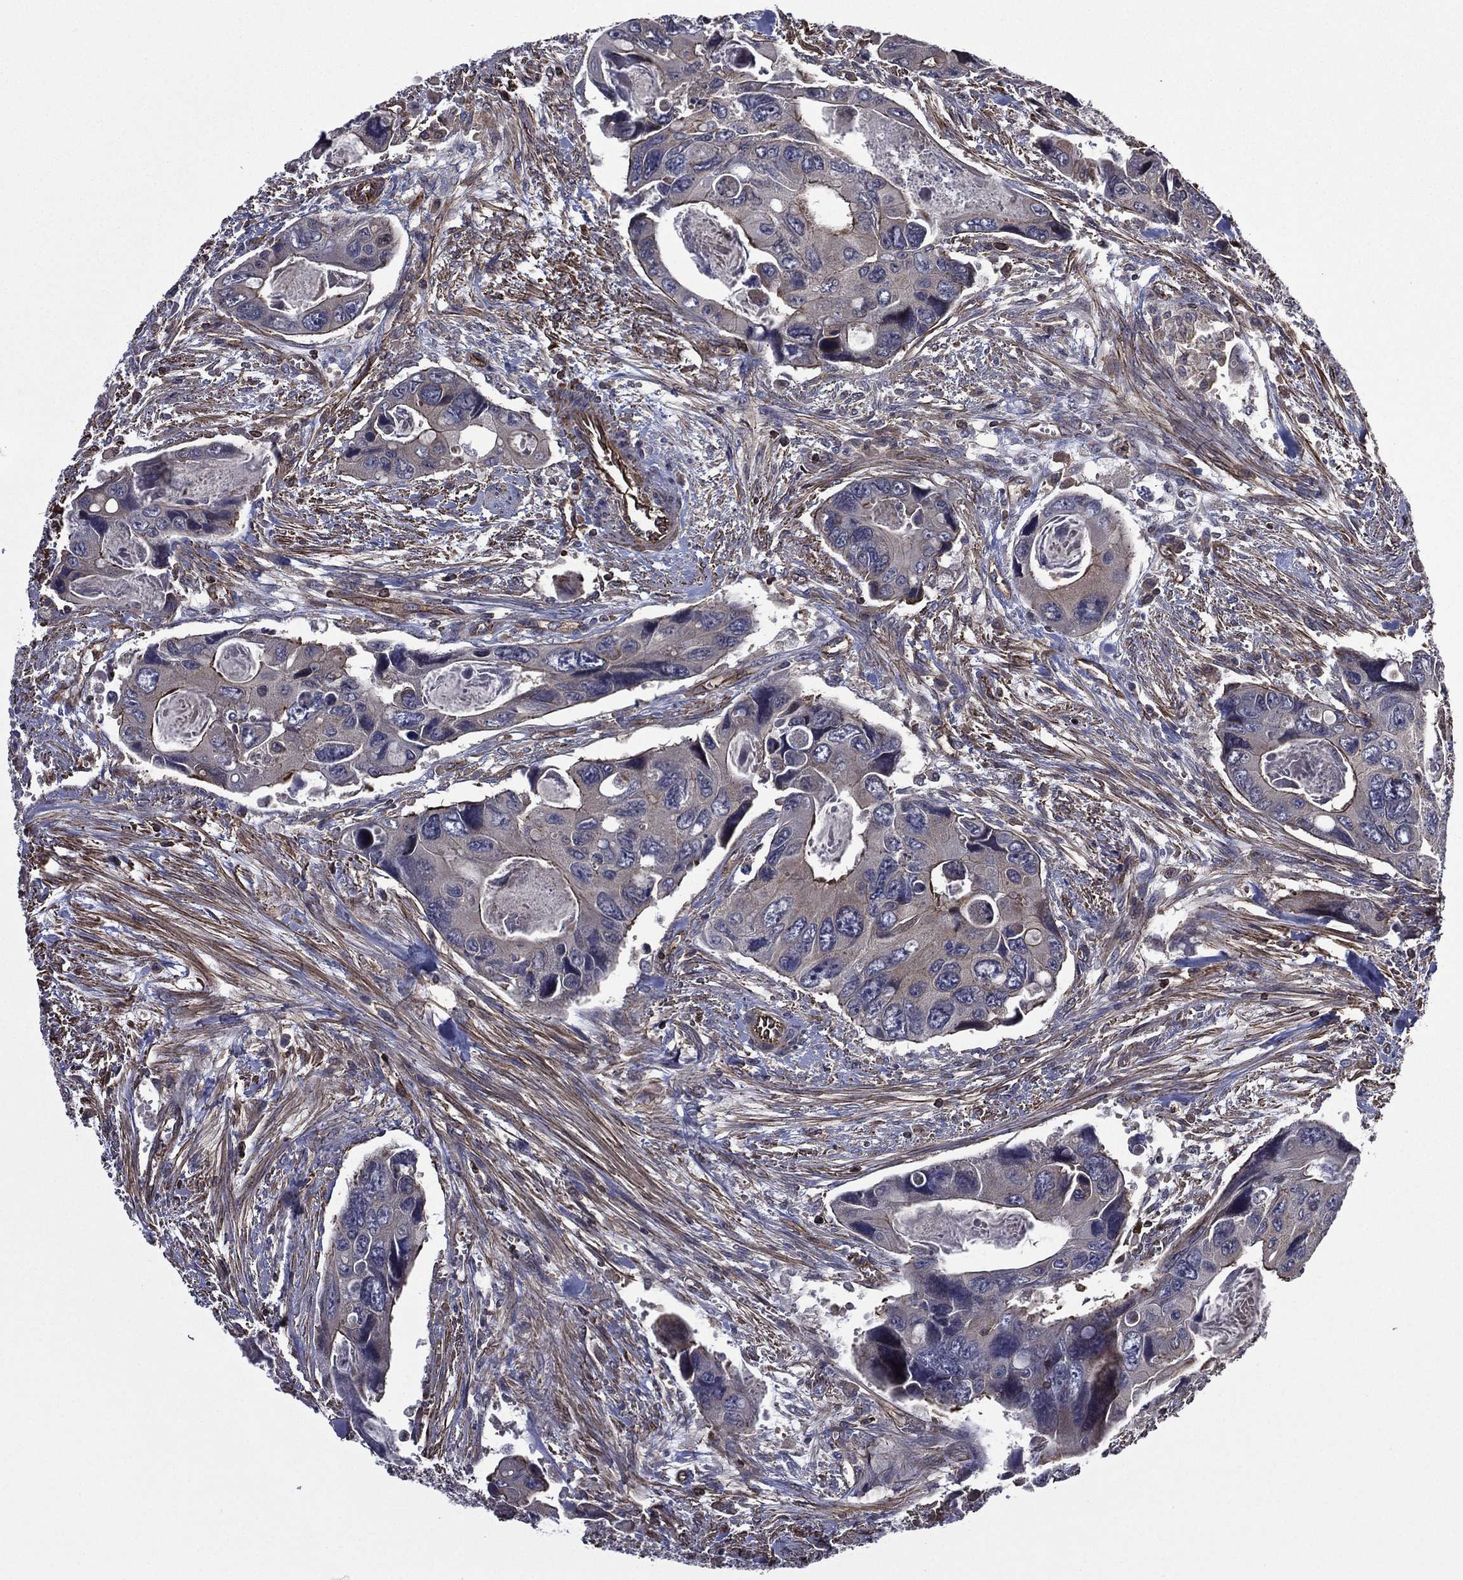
{"staining": {"intensity": "moderate", "quantity": "<25%", "location": "cytoplasmic/membranous"}, "tissue": "colorectal cancer", "cell_type": "Tumor cells", "image_type": "cancer", "snomed": [{"axis": "morphology", "description": "Adenocarcinoma, NOS"}, {"axis": "topography", "description": "Rectum"}], "caption": "A histopathology image of human colorectal adenocarcinoma stained for a protein shows moderate cytoplasmic/membranous brown staining in tumor cells.", "gene": "PLPP3", "patient": {"sex": "male", "age": 62}}